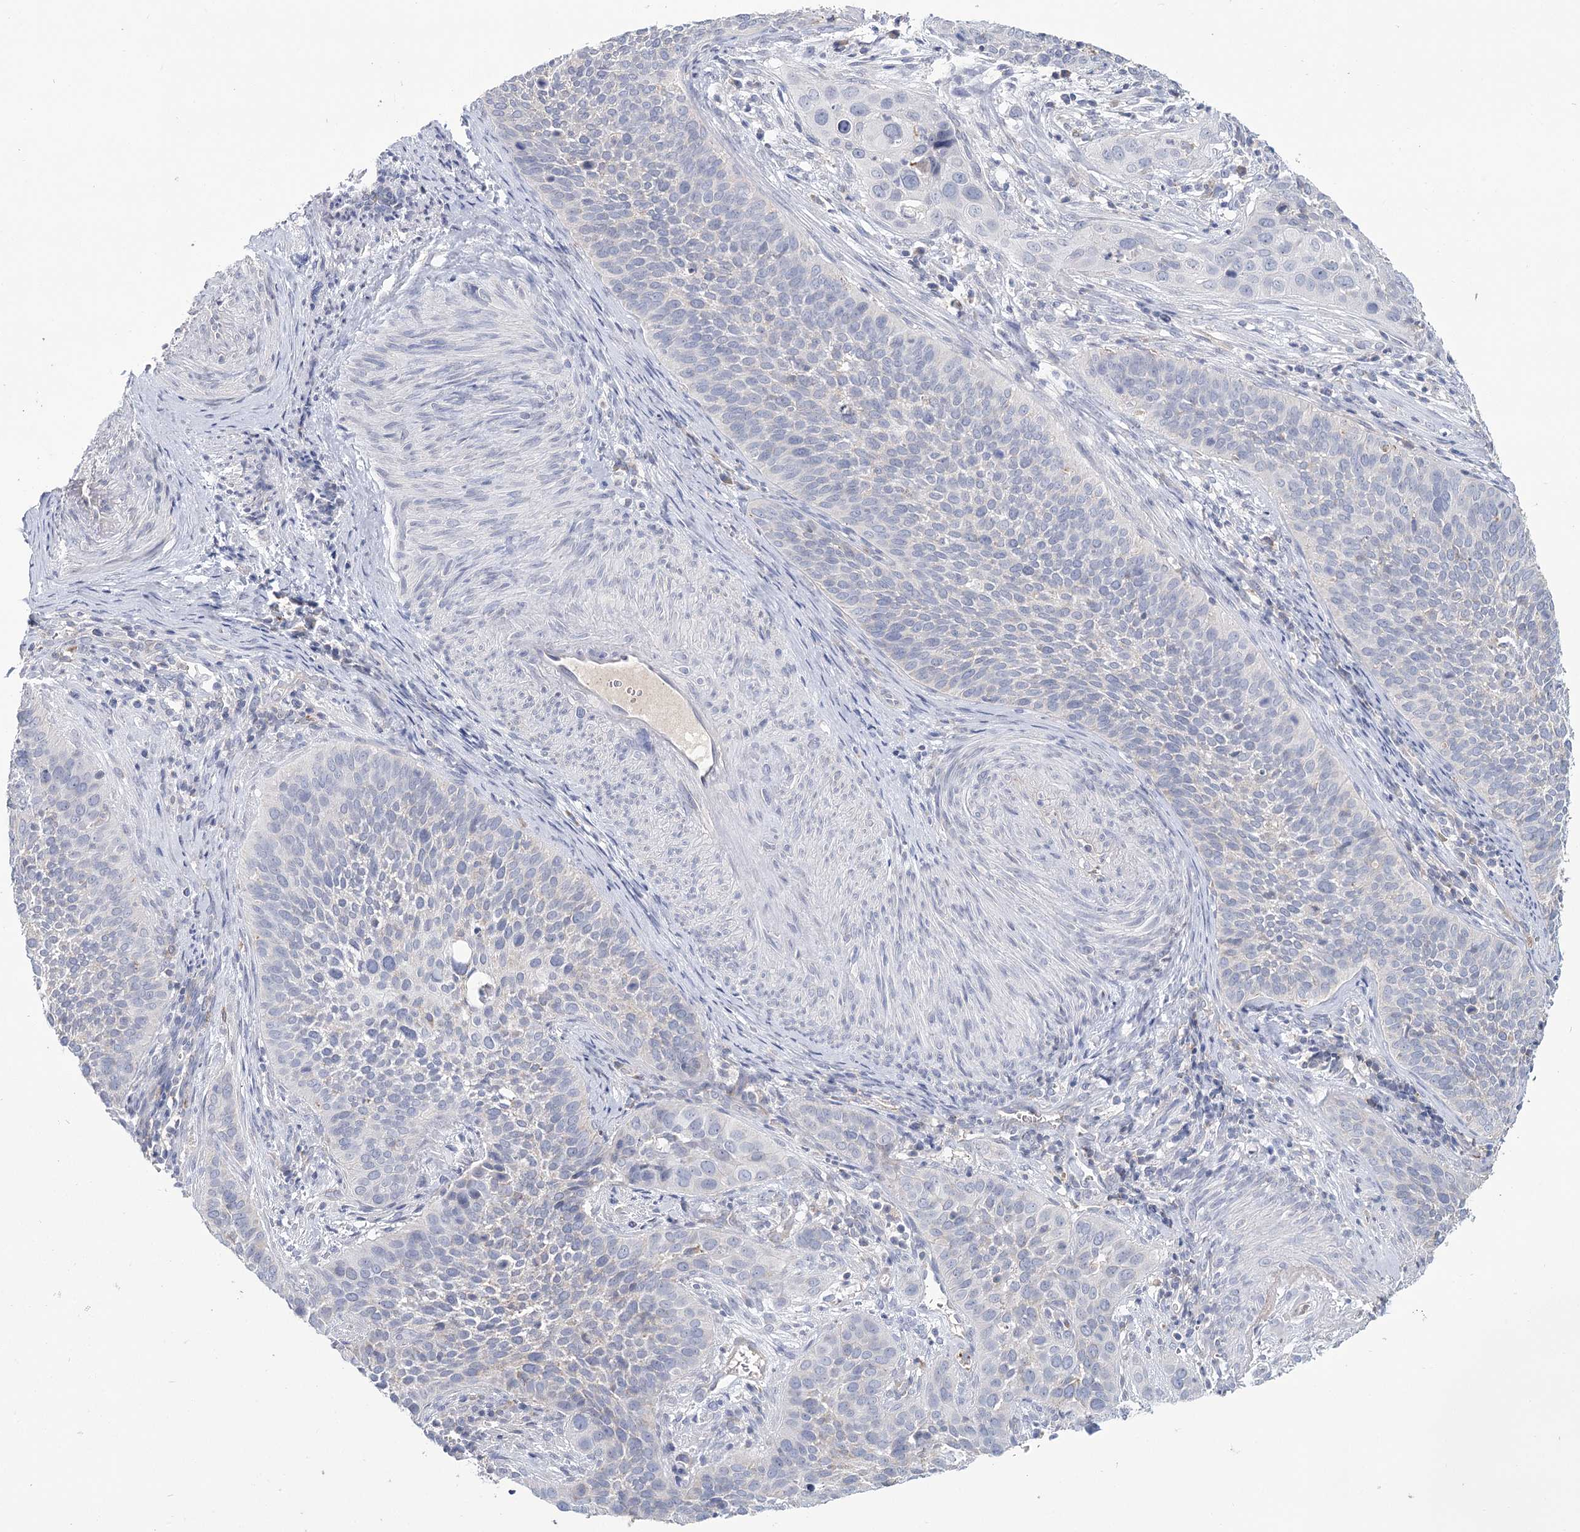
{"staining": {"intensity": "negative", "quantity": "none", "location": "none"}, "tissue": "cervical cancer", "cell_type": "Tumor cells", "image_type": "cancer", "snomed": [{"axis": "morphology", "description": "Squamous cell carcinoma, NOS"}, {"axis": "topography", "description": "Cervix"}], "caption": "A histopathology image of human cervical cancer is negative for staining in tumor cells.", "gene": "ARHGAP44", "patient": {"sex": "female", "age": 34}}